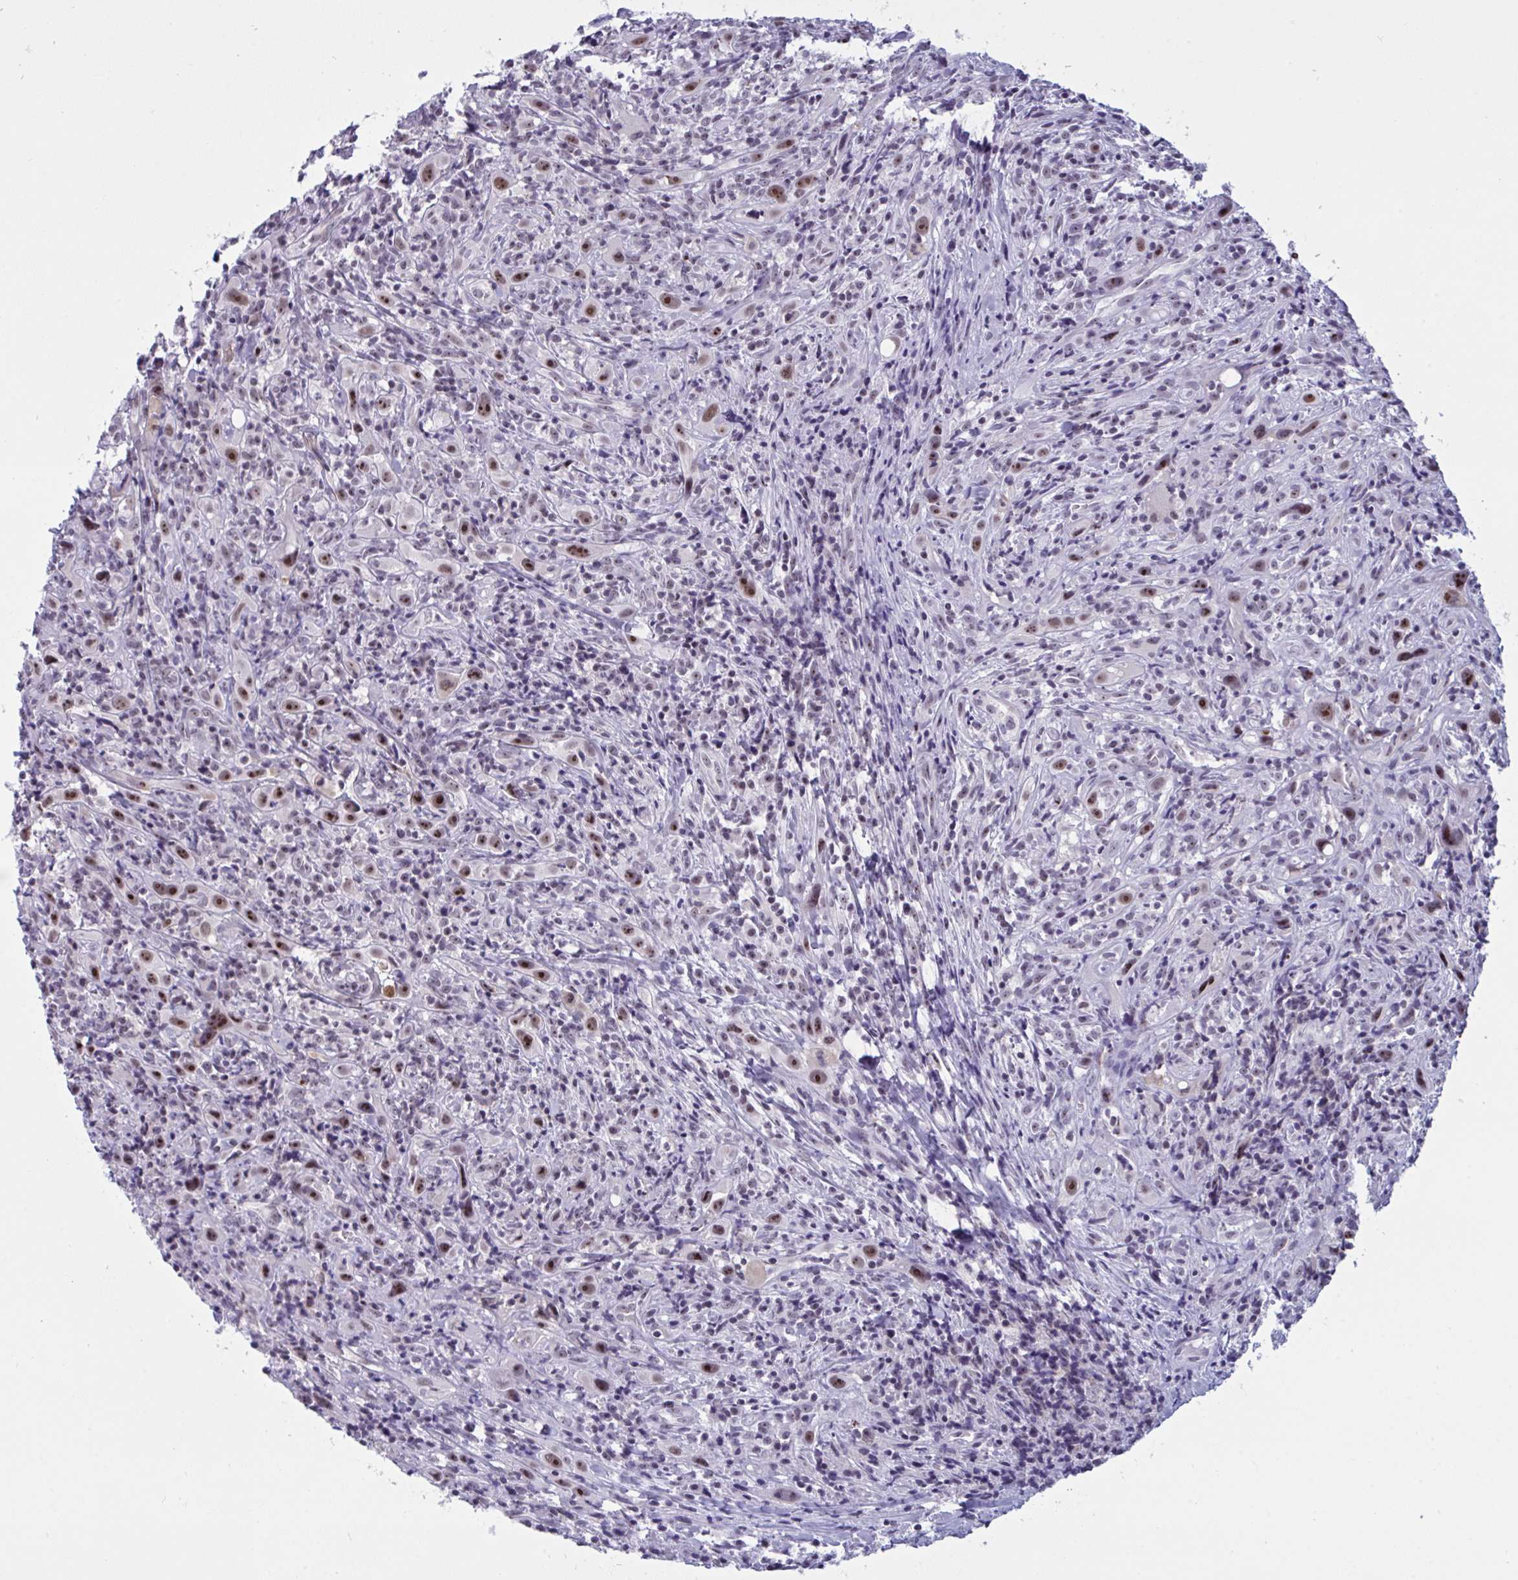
{"staining": {"intensity": "moderate", "quantity": ">75%", "location": "nuclear"}, "tissue": "head and neck cancer", "cell_type": "Tumor cells", "image_type": "cancer", "snomed": [{"axis": "morphology", "description": "Squamous cell carcinoma, NOS"}, {"axis": "topography", "description": "Head-Neck"}], "caption": "Head and neck squamous cell carcinoma was stained to show a protein in brown. There is medium levels of moderate nuclear staining in about >75% of tumor cells.", "gene": "TGM6", "patient": {"sex": "female", "age": 95}}